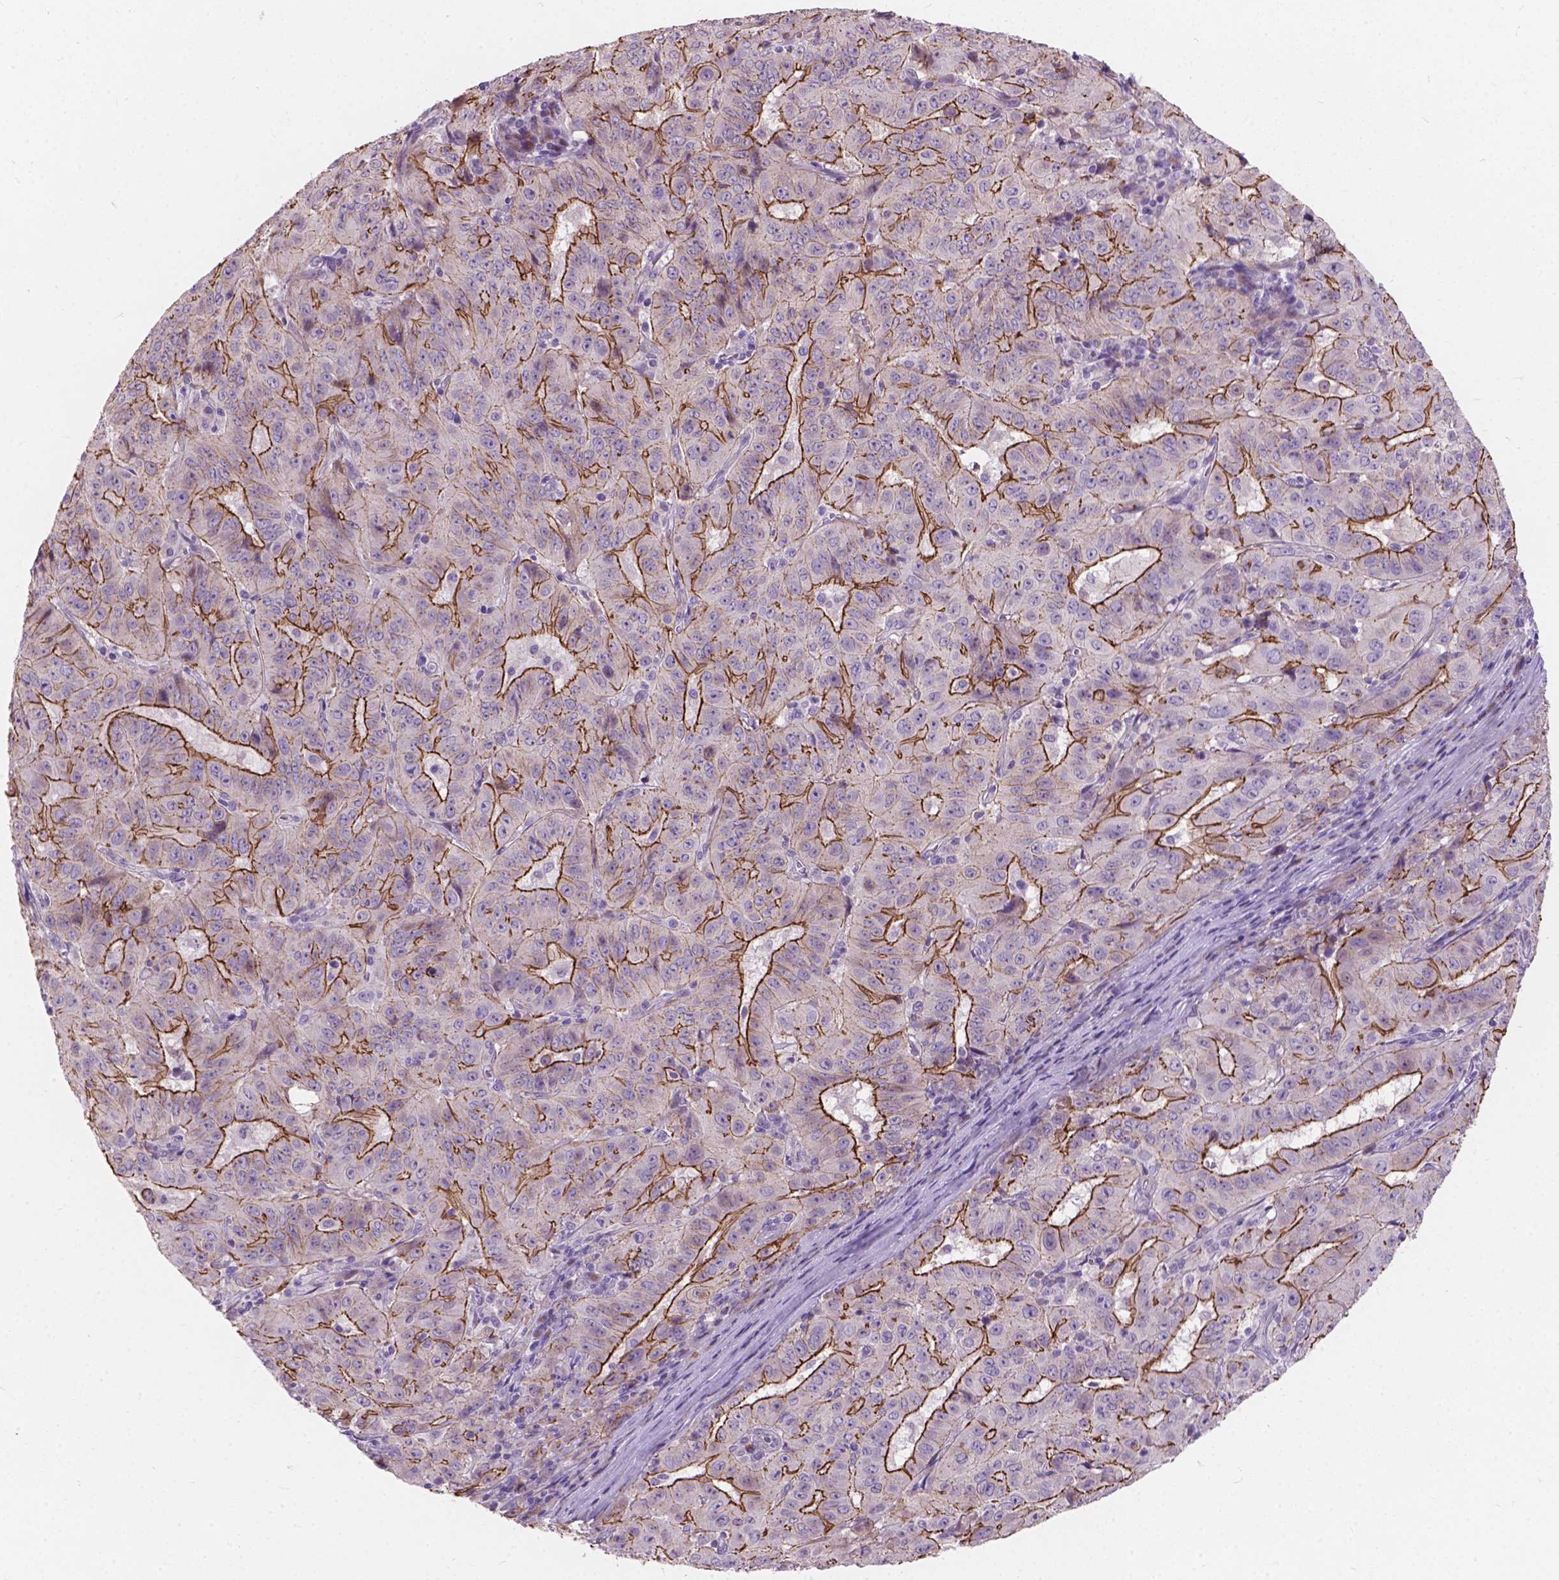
{"staining": {"intensity": "moderate", "quantity": "25%-75%", "location": "cytoplasmic/membranous"}, "tissue": "pancreatic cancer", "cell_type": "Tumor cells", "image_type": "cancer", "snomed": [{"axis": "morphology", "description": "Adenocarcinoma, NOS"}, {"axis": "topography", "description": "Pancreas"}], "caption": "Adenocarcinoma (pancreatic) stained with a brown dye reveals moderate cytoplasmic/membranous positive positivity in approximately 25%-75% of tumor cells.", "gene": "MYH14", "patient": {"sex": "male", "age": 63}}